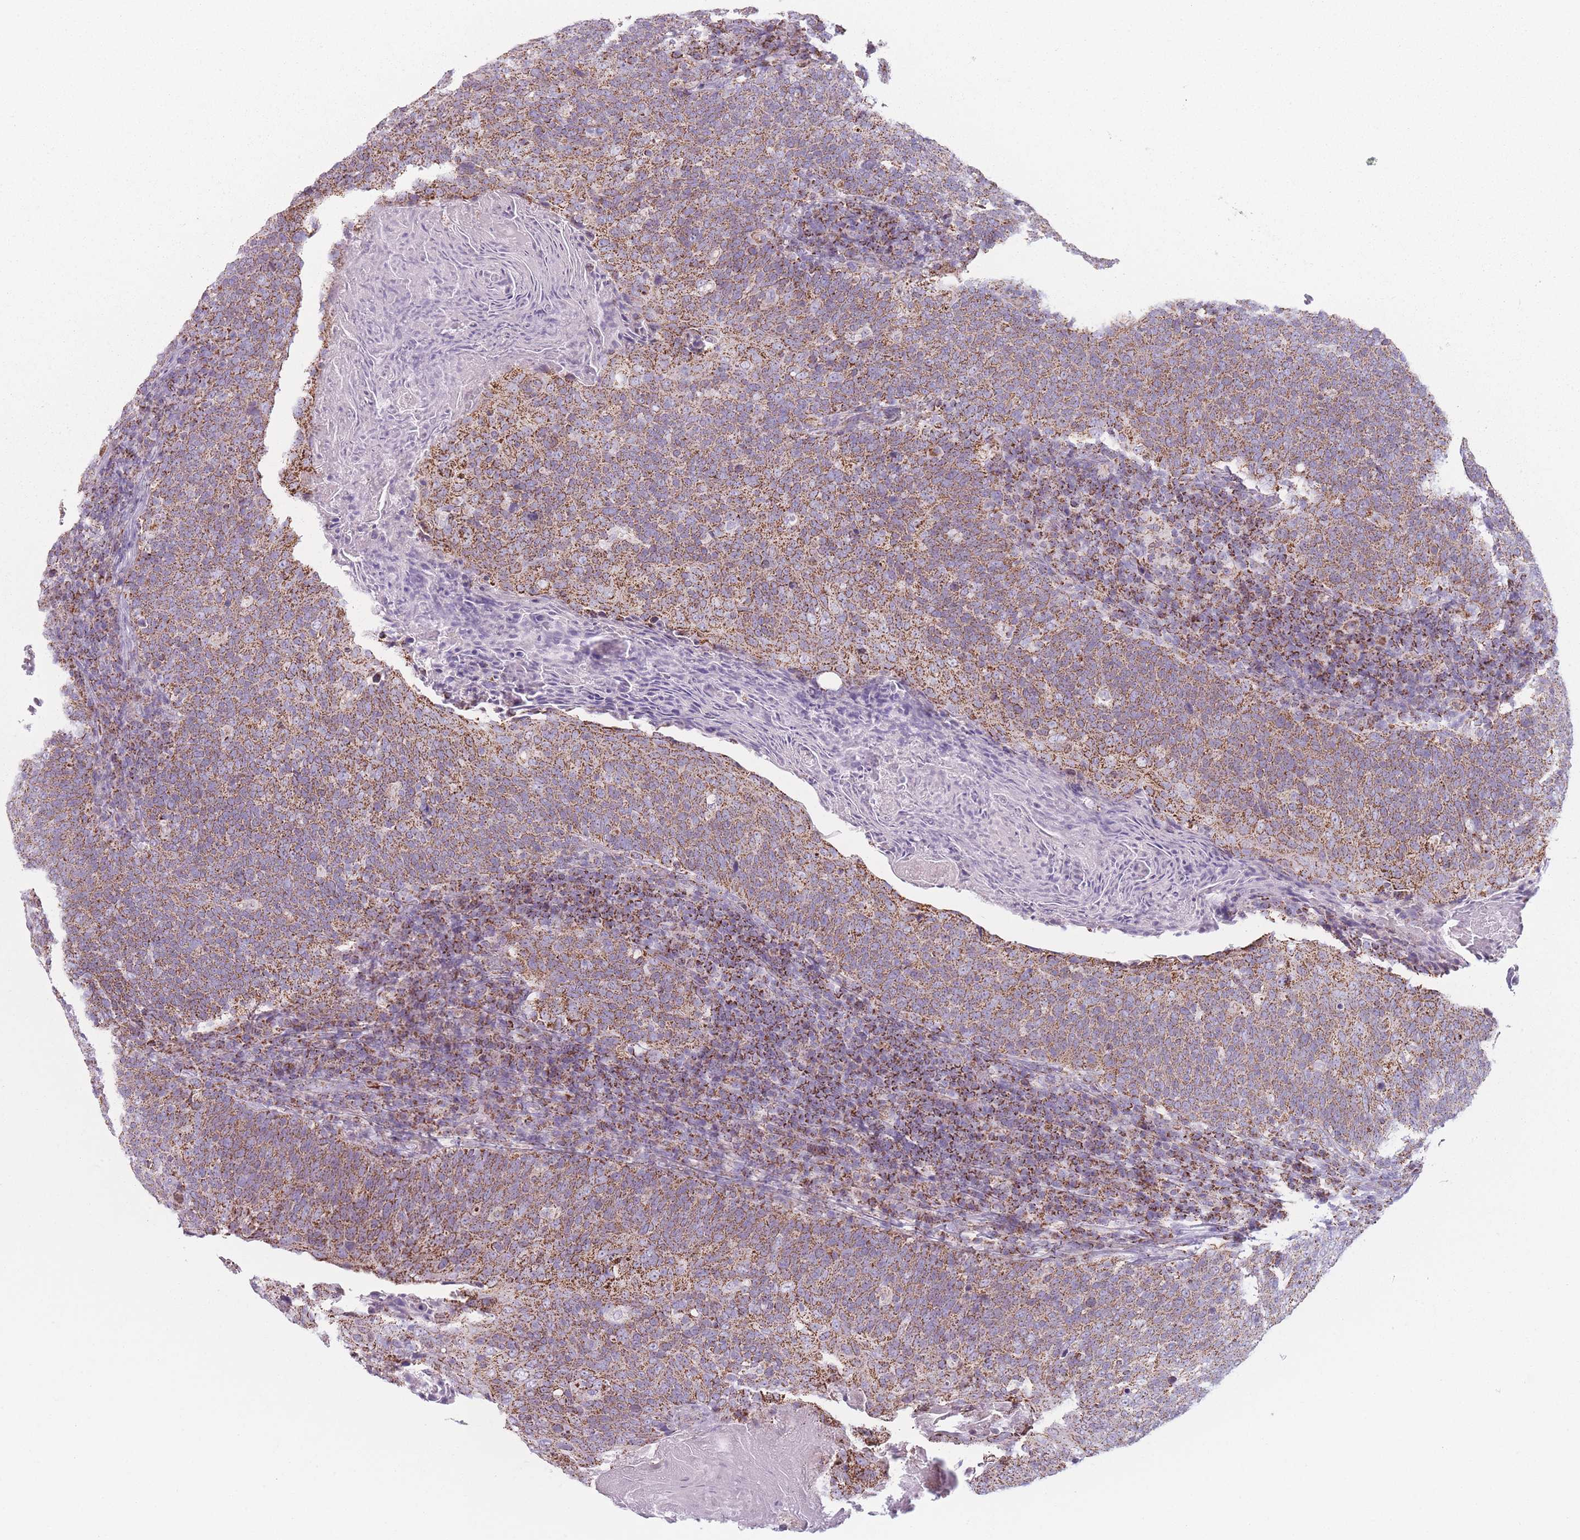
{"staining": {"intensity": "strong", "quantity": ">75%", "location": "cytoplasmic/membranous"}, "tissue": "head and neck cancer", "cell_type": "Tumor cells", "image_type": "cancer", "snomed": [{"axis": "morphology", "description": "Squamous cell carcinoma, NOS"}, {"axis": "morphology", "description": "Squamous cell carcinoma, metastatic, NOS"}, {"axis": "topography", "description": "Lymph node"}, {"axis": "topography", "description": "Head-Neck"}], "caption": "Head and neck metastatic squamous cell carcinoma stained for a protein shows strong cytoplasmic/membranous positivity in tumor cells.", "gene": "DCHS1", "patient": {"sex": "male", "age": 62}}